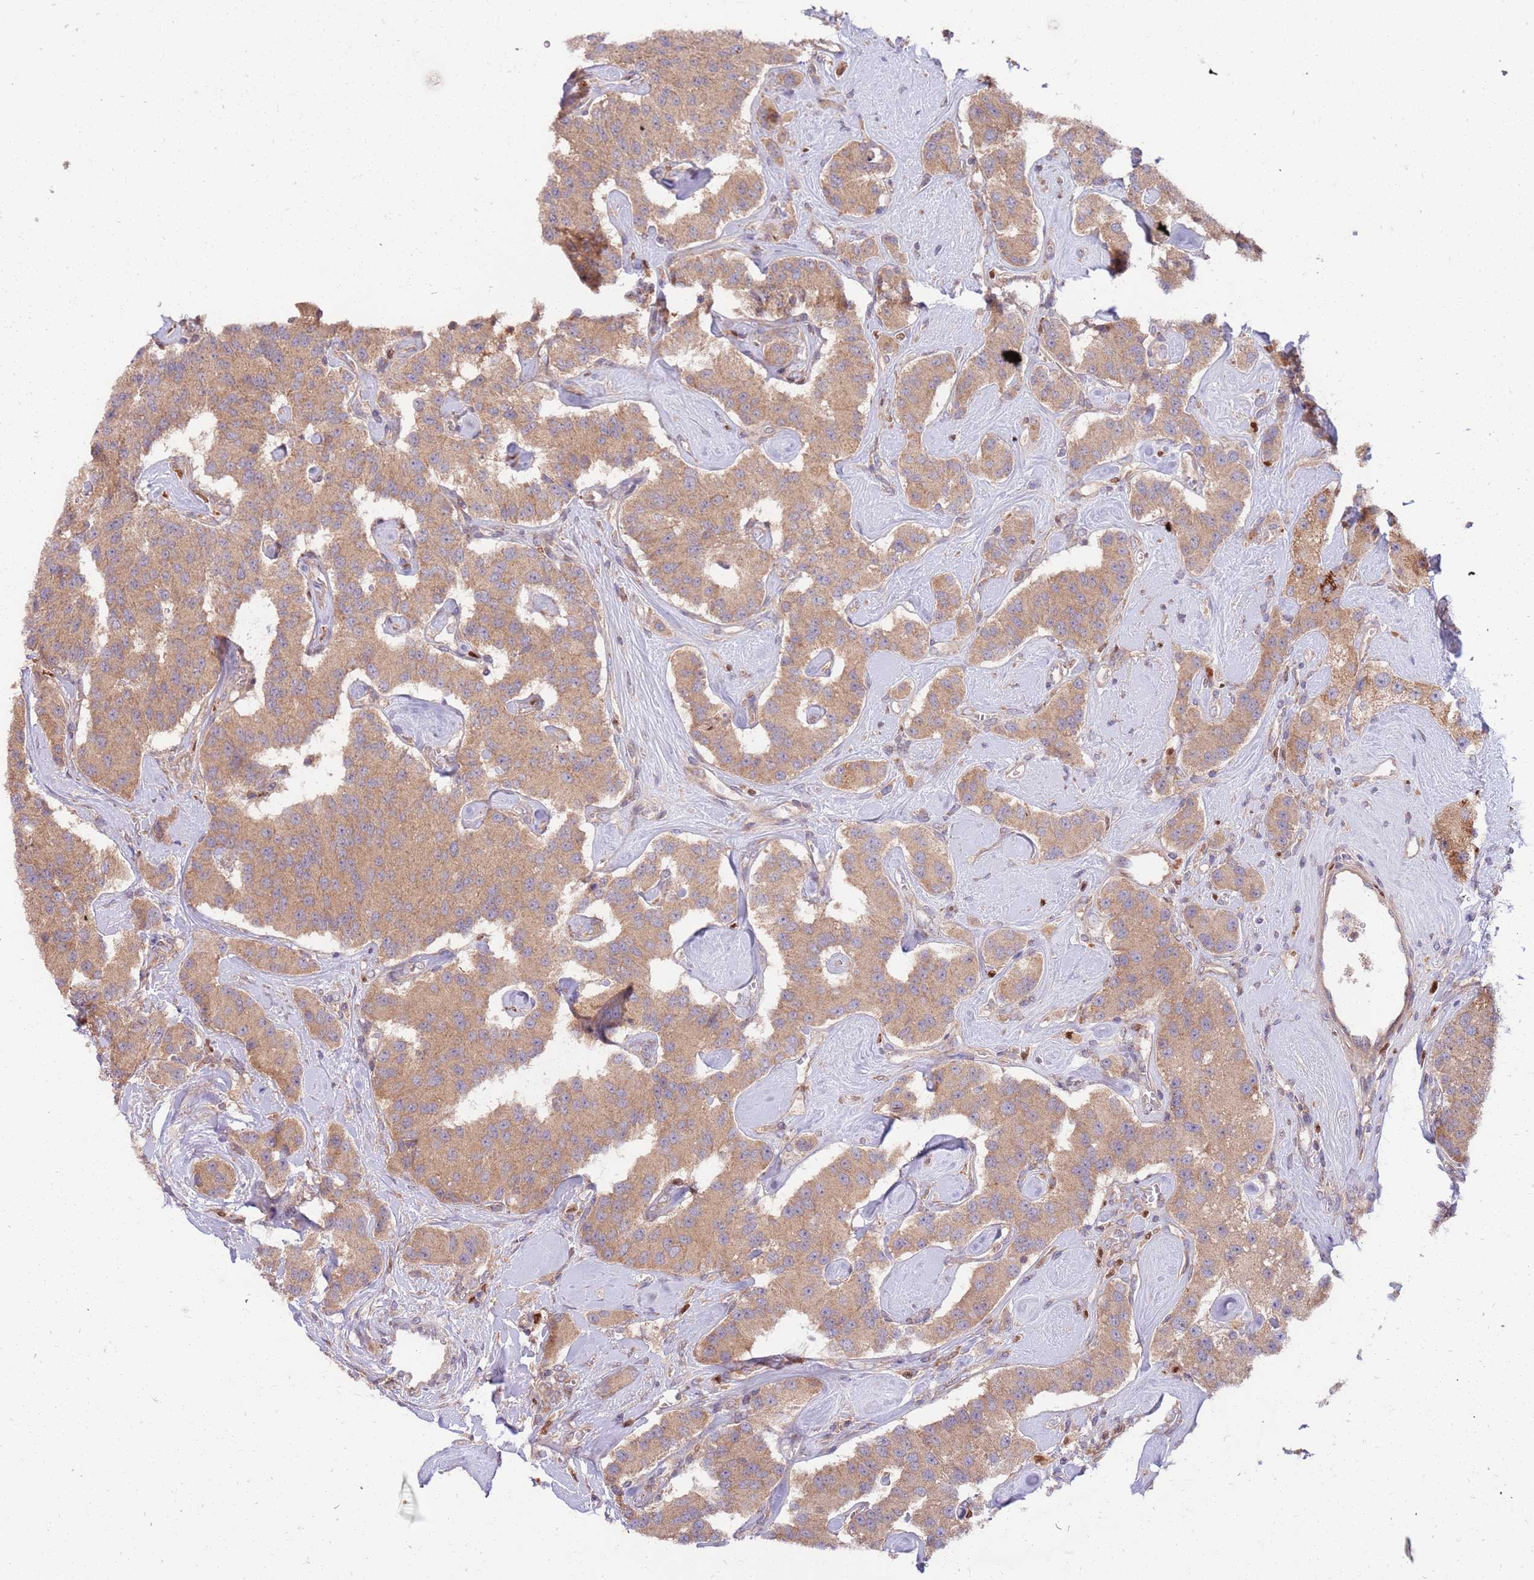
{"staining": {"intensity": "moderate", "quantity": ">75%", "location": "cytoplasmic/membranous"}, "tissue": "carcinoid", "cell_type": "Tumor cells", "image_type": "cancer", "snomed": [{"axis": "morphology", "description": "Carcinoid, malignant, NOS"}, {"axis": "topography", "description": "Pancreas"}], "caption": "There is medium levels of moderate cytoplasmic/membranous expression in tumor cells of carcinoid, as demonstrated by immunohistochemical staining (brown color).", "gene": "OSBP", "patient": {"sex": "male", "age": 41}}